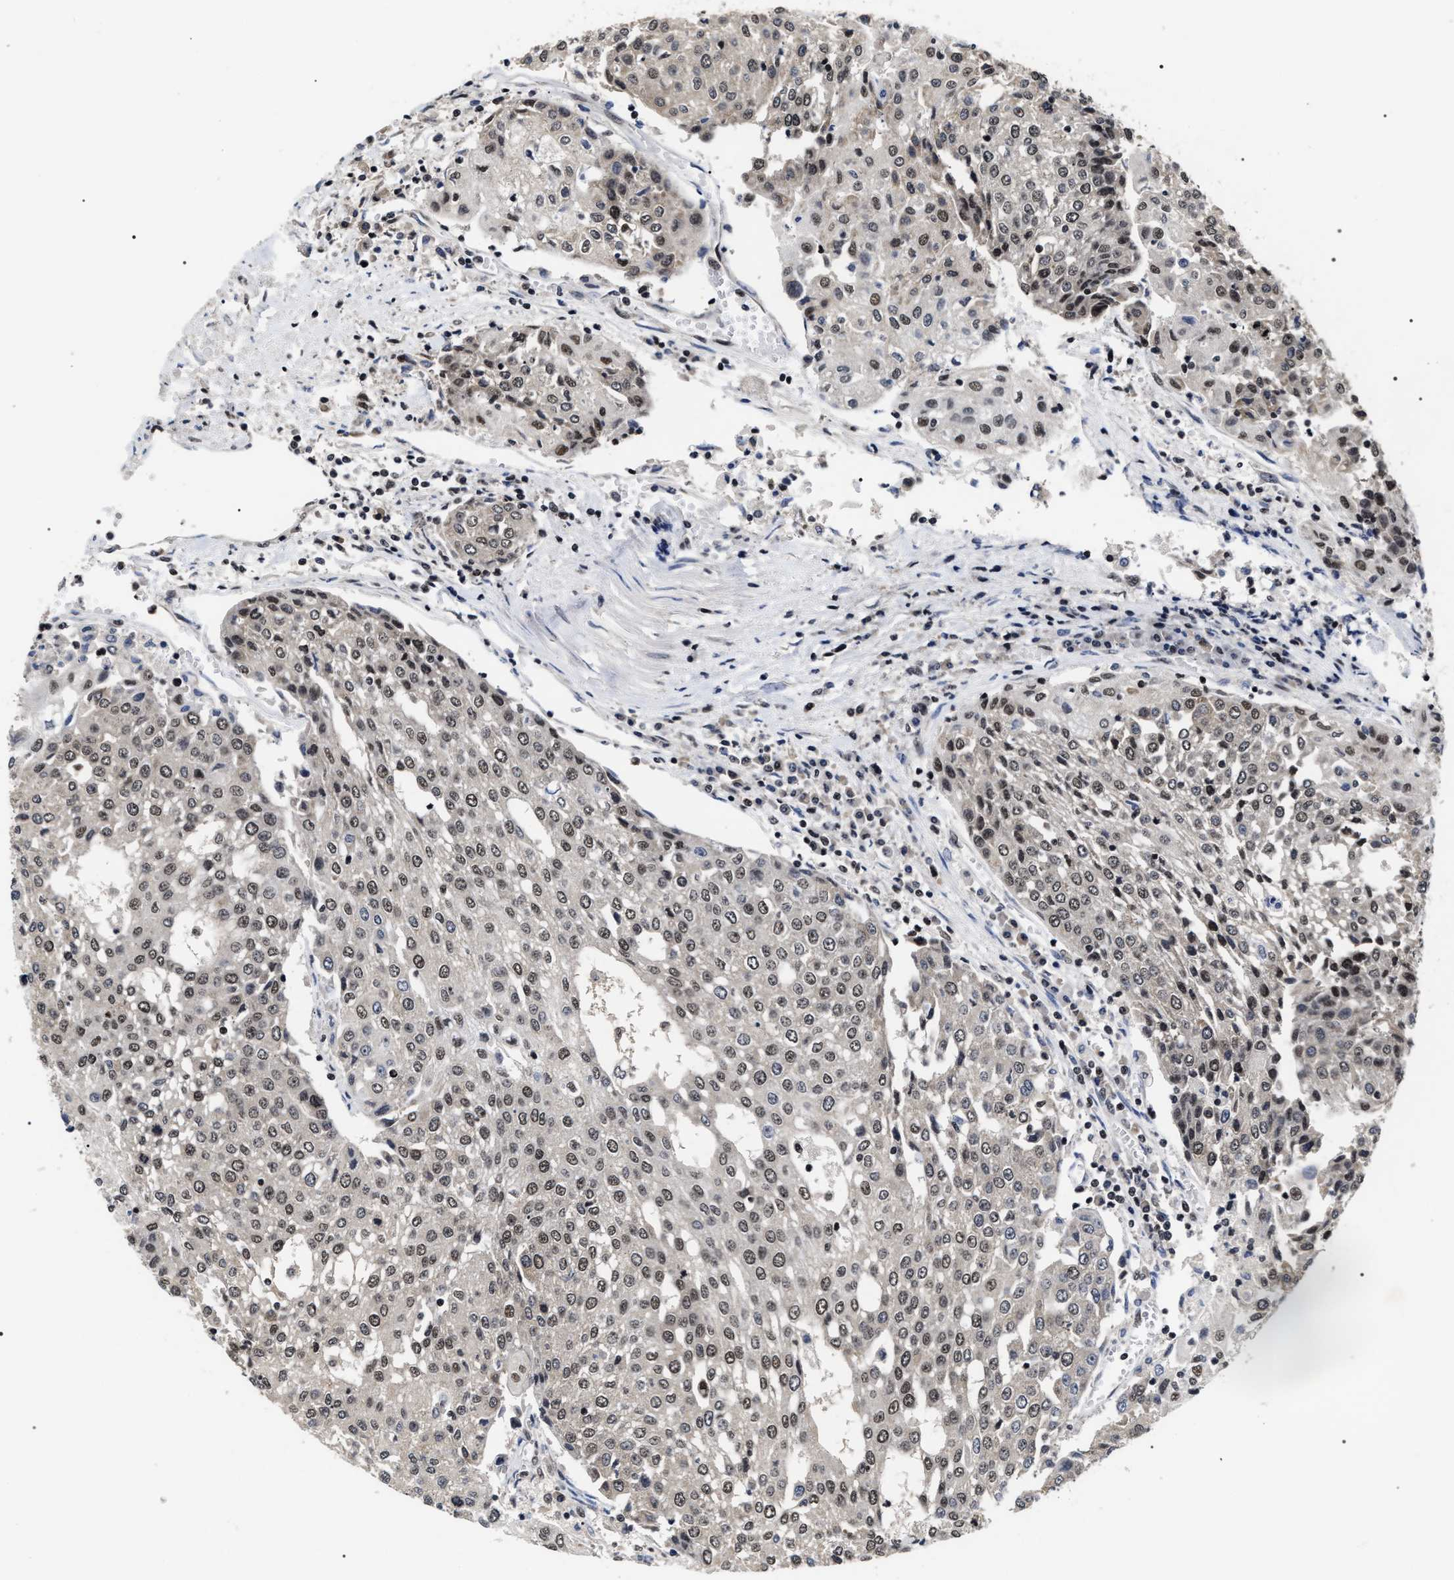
{"staining": {"intensity": "moderate", "quantity": ">75%", "location": "nuclear"}, "tissue": "urothelial cancer", "cell_type": "Tumor cells", "image_type": "cancer", "snomed": [{"axis": "morphology", "description": "Urothelial carcinoma, High grade"}, {"axis": "topography", "description": "Urinary bladder"}], "caption": "IHC photomicrograph of urothelial cancer stained for a protein (brown), which demonstrates medium levels of moderate nuclear expression in approximately >75% of tumor cells.", "gene": "RRP1B", "patient": {"sex": "female", "age": 85}}